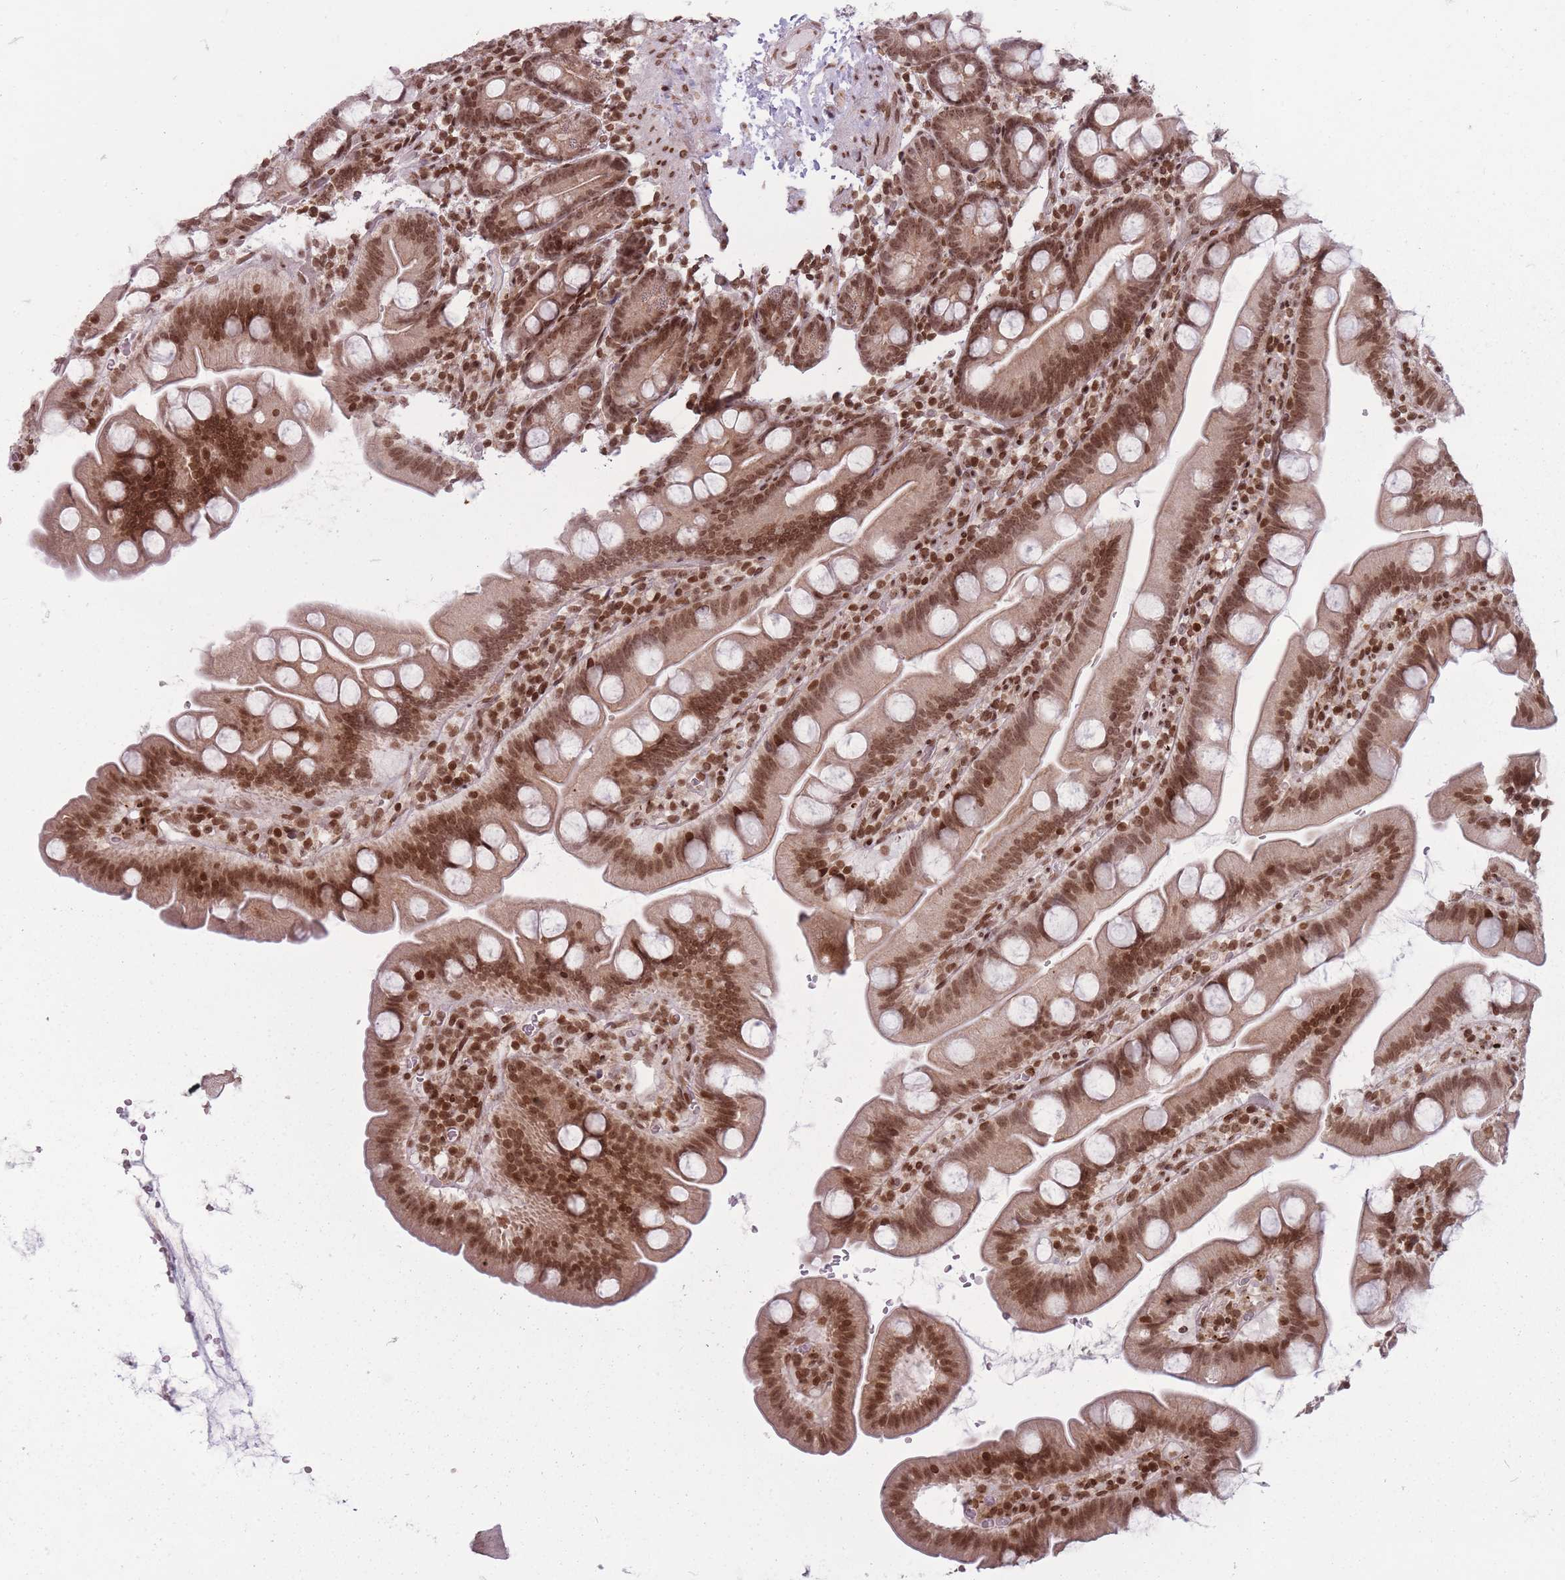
{"staining": {"intensity": "strong", "quantity": ">75%", "location": "cytoplasmic/membranous,nuclear"}, "tissue": "small intestine", "cell_type": "Glandular cells", "image_type": "normal", "snomed": [{"axis": "morphology", "description": "Normal tissue, NOS"}, {"axis": "topography", "description": "Small intestine"}], "caption": "Immunohistochemistry staining of unremarkable small intestine, which shows high levels of strong cytoplasmic/membranous,nuclear positivity in approximately >75% of glandular cells indicating strong cytoplasmic/membranous,nuclear protein expression. The staining was performed using DAB (3,3'-diaminobenzidine) (brown) for protein detection and nuclei were counterstained in hematoxylin (blue).", "gene": "TMC6", "patient": {"sex": "female", "age": 68}}